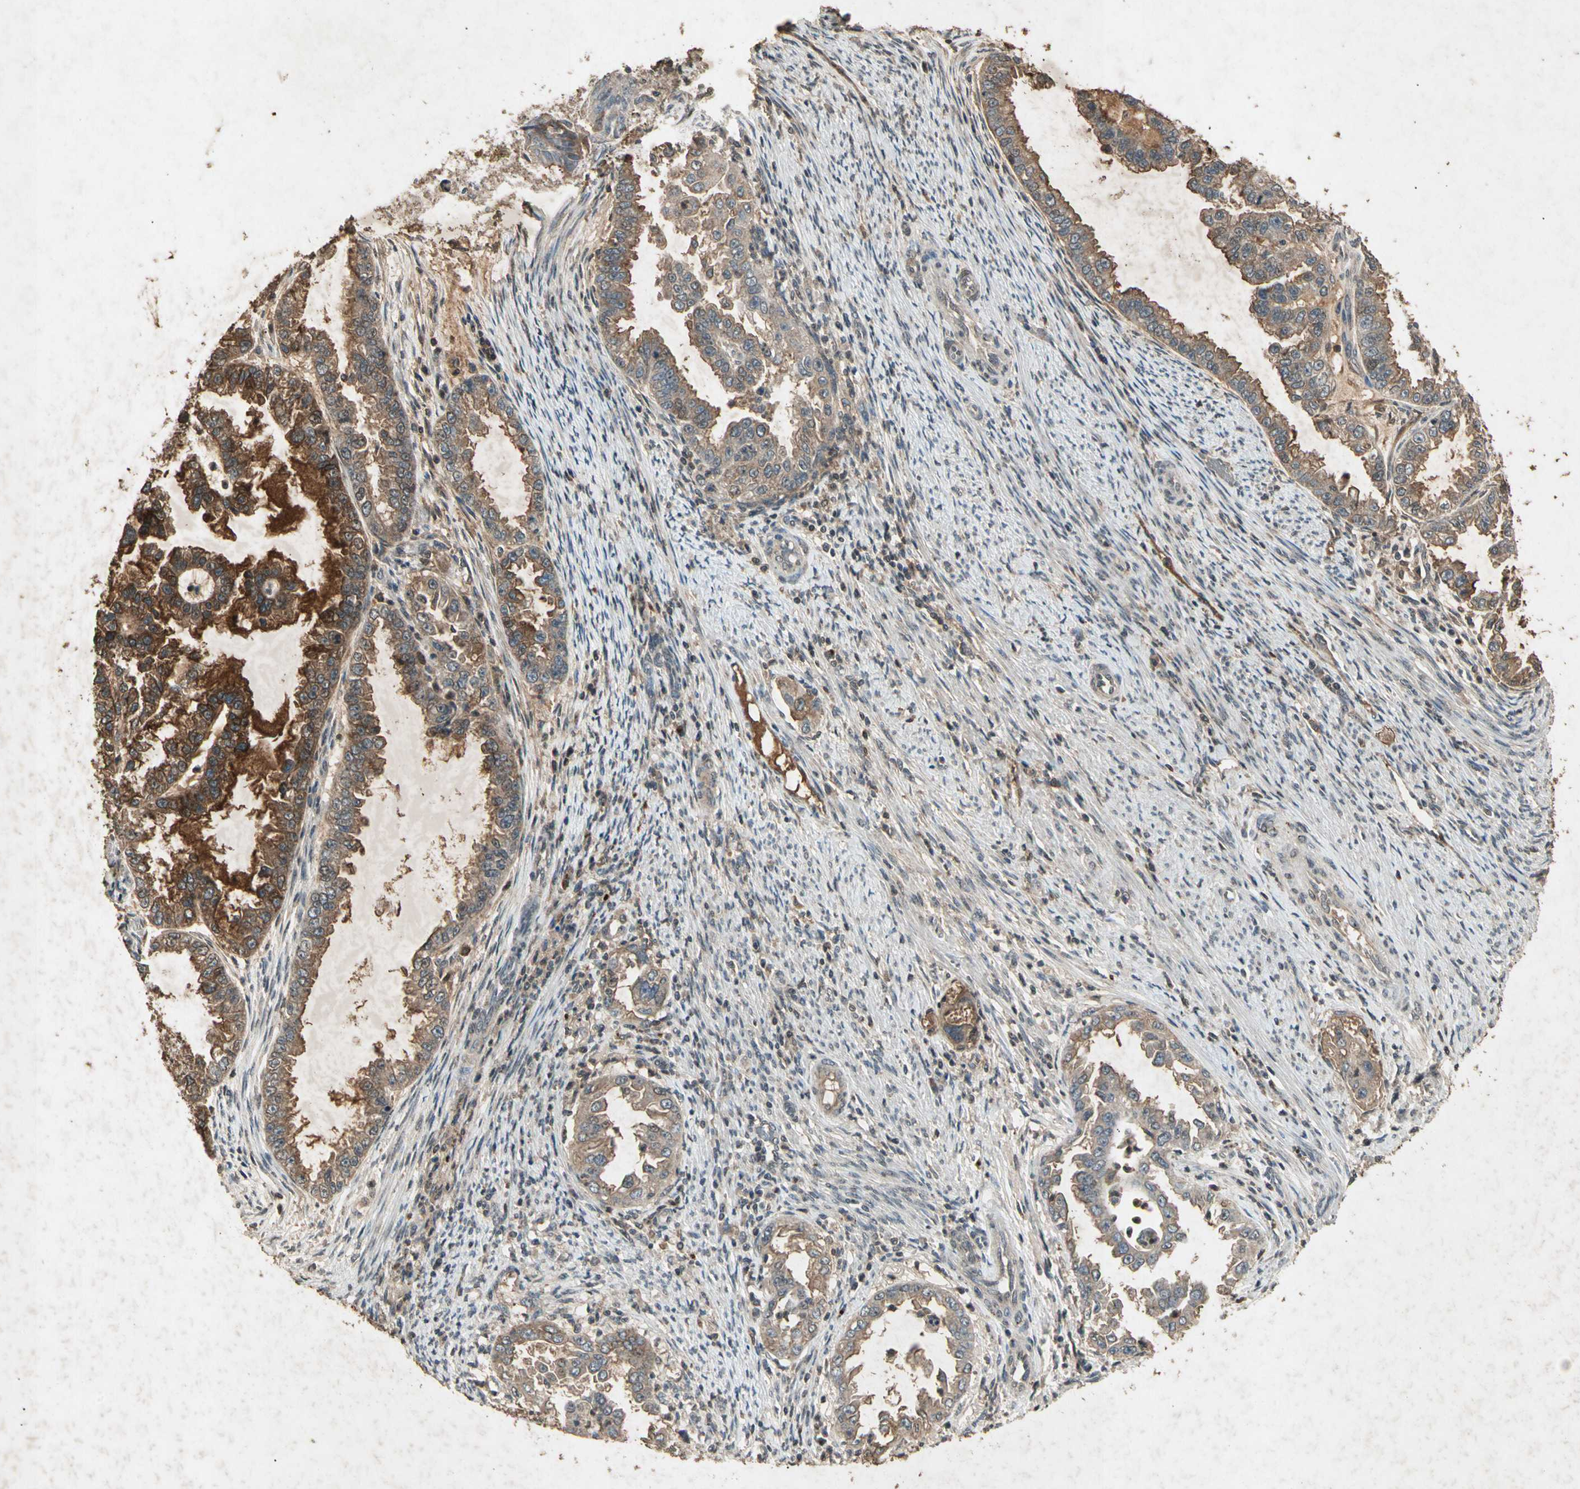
{"staining": {"intensity": "moderate", "quantity": ">75%", "location": "cytoplasmic/membranous"}, "tissue": "endometrial cancer", "cell_type": "Tumor cells", "image_type": "cancer", "snomed": [{"axis": "morphology", "description": "Adenocarcinoma, NOS"}, {"axis": "topography", "description": "Endometrium"}], "caption": "Immunohistochemical staining of human adenocarcinoma (endometrial) displays medium levels of moderate cytoplasmic/membranous staining in approximately >75% of tumor cells.", "gene": "CP", "patient": {"sex": "female", "age": 85}}